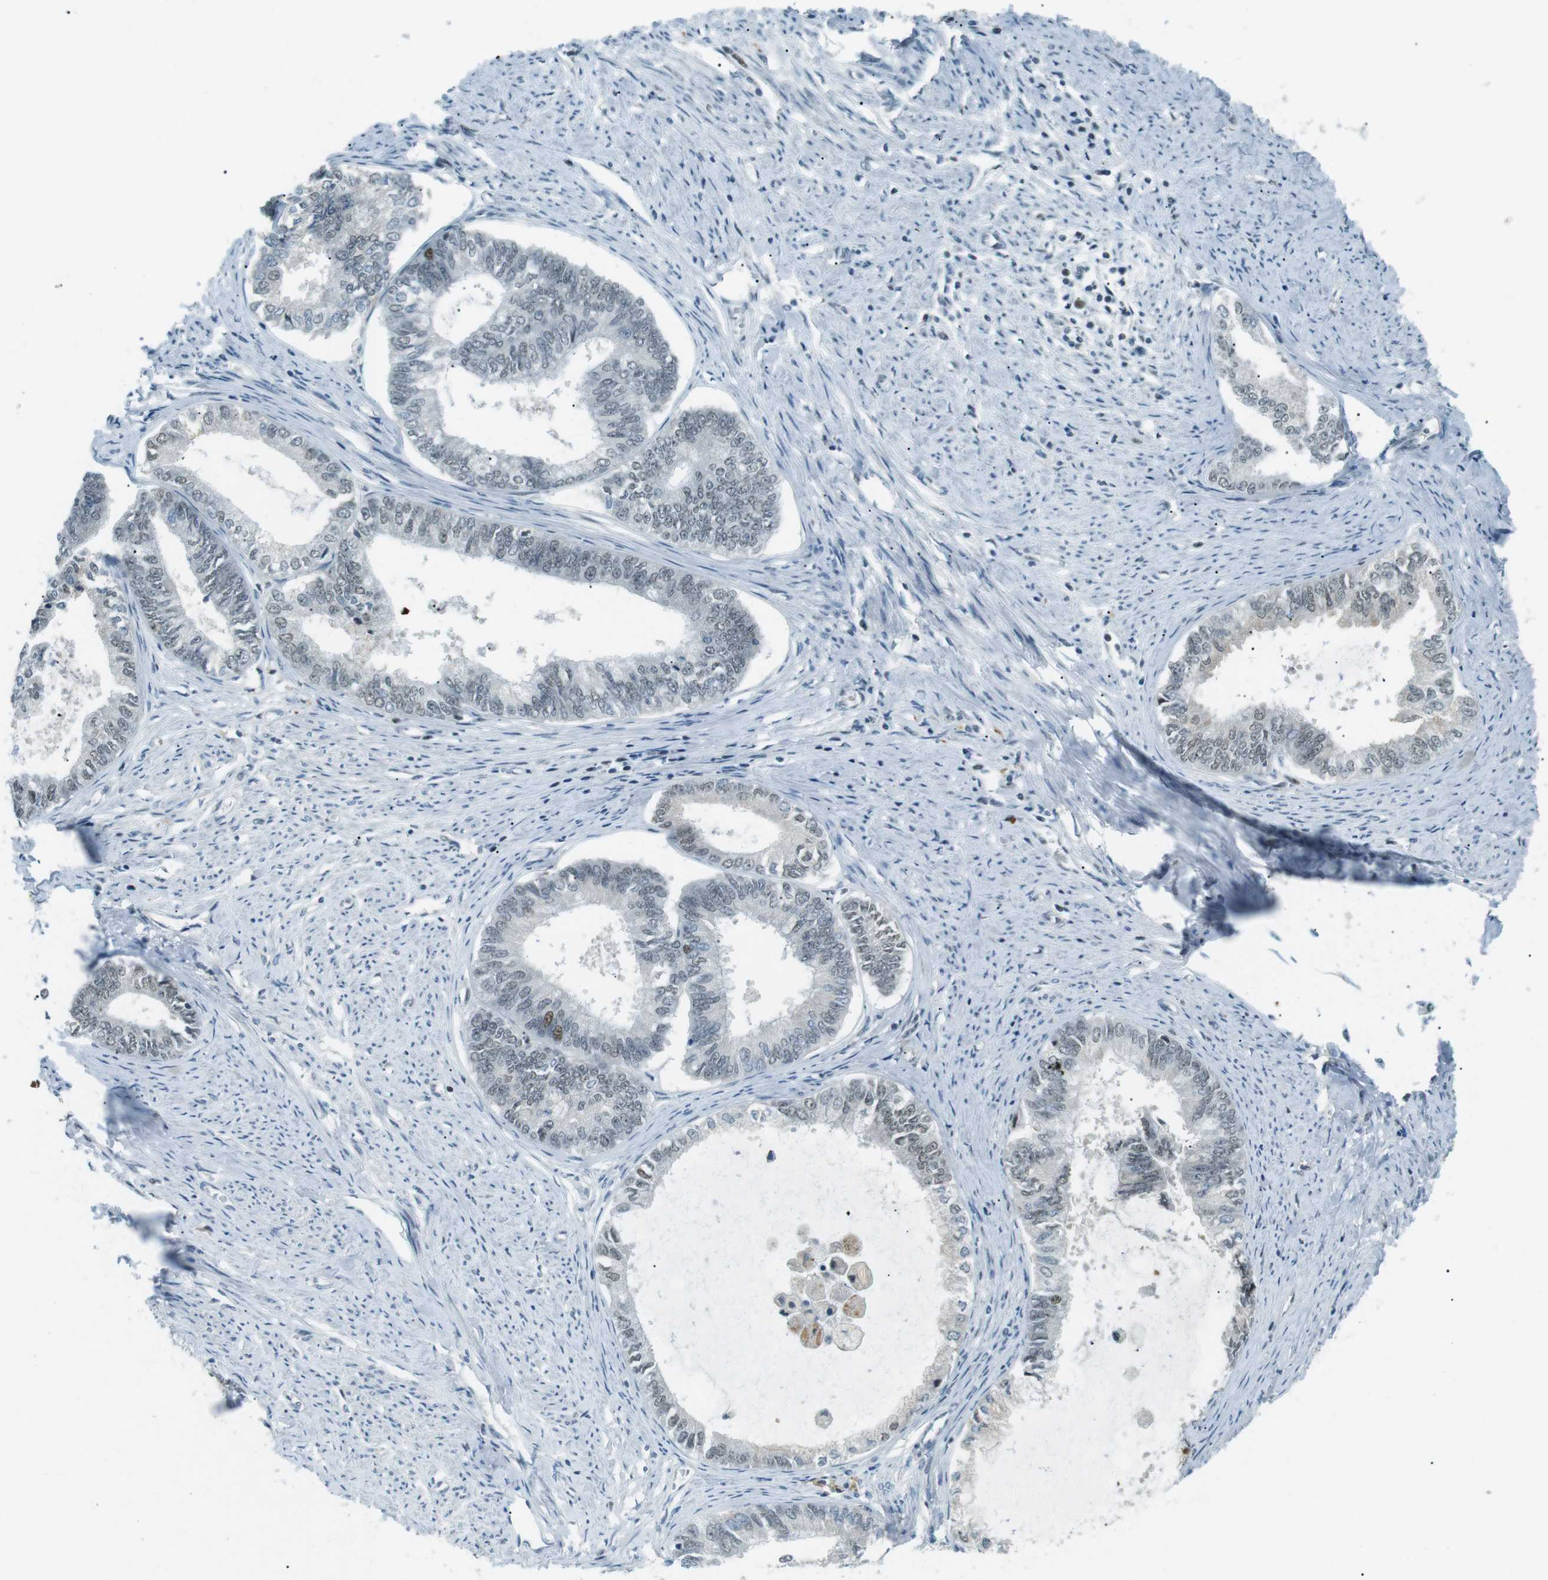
{"staining": {"intensity": "moderate", "quantity": "<25%", "location": "nuclear"}, "tissue": "endometrial cancer", "cell_type": "Tumor cells", "image_type": "cancer", "snomed": [{"axis": "morphology", "description": "Adenocarcinoma, NOS"}, {"axis": "topography", "description": "Endometrium"}], "caption": "Endometrial cancer stained with immunohistochemistry (IHC) displays moderate nuclear expression in approximately <25% of tumor cells.", "gene": "PJA1", "patient": {"sex": "female", "age": 86}}